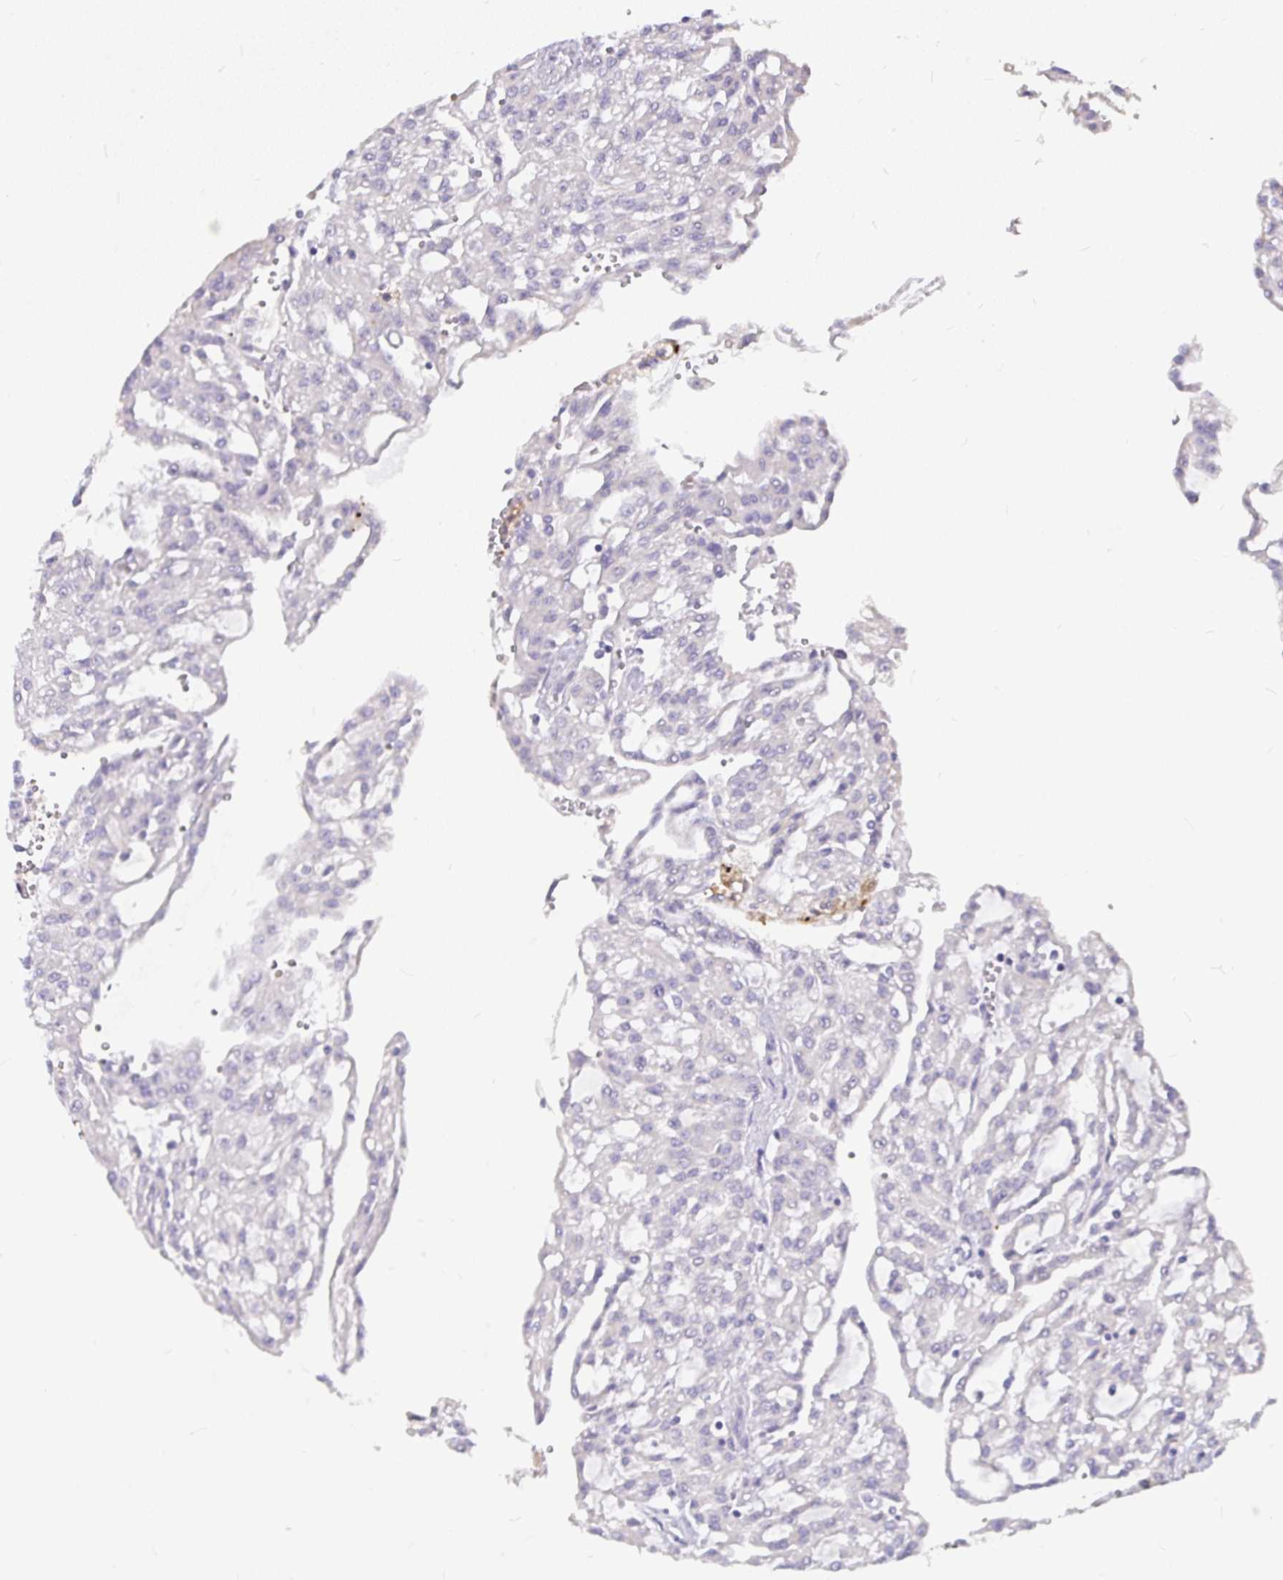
{"staining": {"intensity": "negative", "quantity": "none", "location": "none"}, "tissue": "renal cancer", "cell_type": "Tumor cells", "image_type": "cancer", "snomed": [{"axis": "morphology", "description": "Adenocarcinoma, NOS"}, {"axis": "topography", "description": "Kidney"}], "caption": "This is an immunohistochemistry photomicrograph of human adenocarcinoma (renal). There is no expression in tumor cells.", "gene": "MOCS1", "patient": {"sex": "male", "age": 63}}